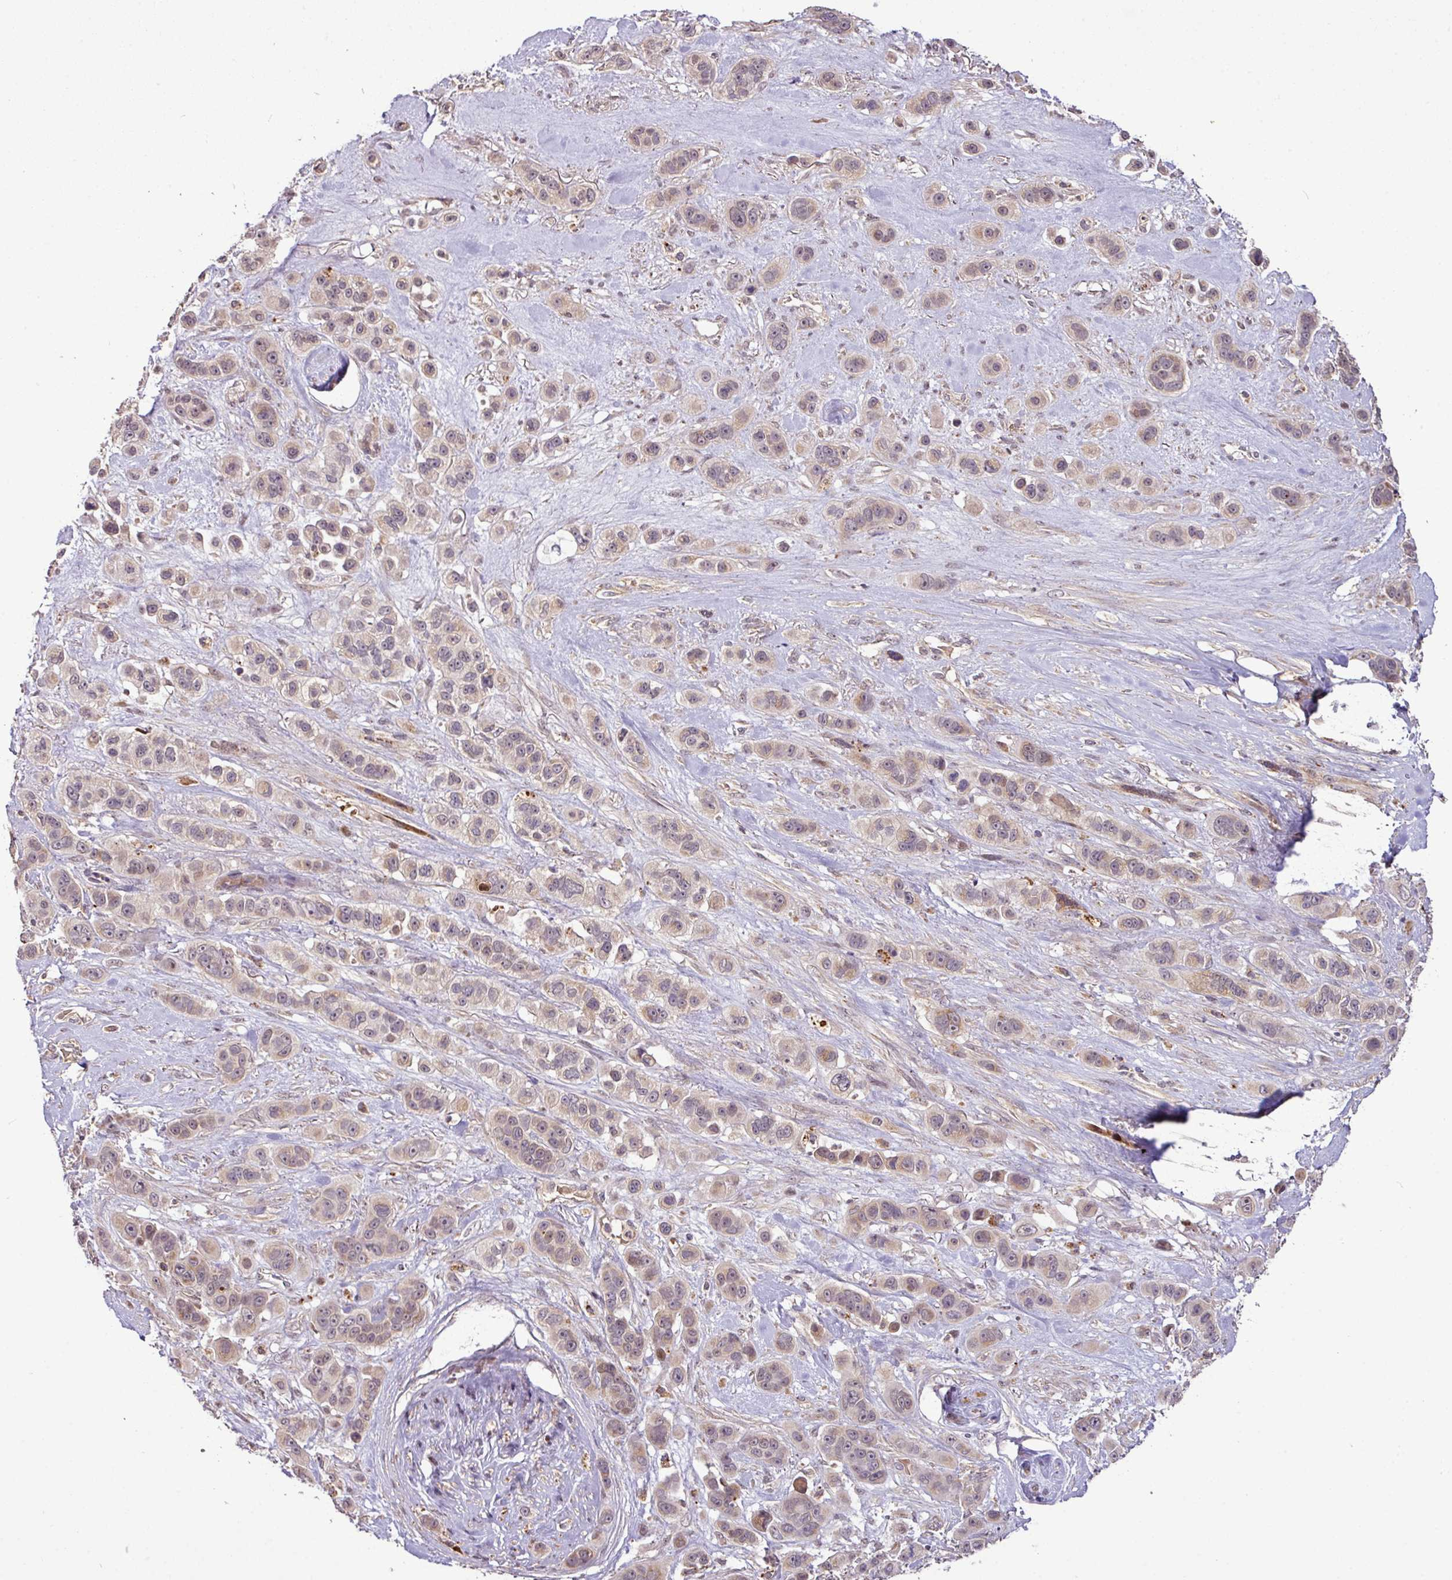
{"staining": {"intensity": "weak", "quantity": "25%-75%", "location": "cytoplasmic/membranous,nuclear"}, "tissue": "skin cancer", "cell_type": "Tumor cells", "image_type": "cancer", "snomed": [{"axis": "morphology", "description": "Squamous cell carcinoma, NOS"}, {"axis": "topography", "description": "Skin"}], "caption": "Approximately 25%-75% of tumor cells in human skin squamous cell carcinoma exhibit weak cytoplasmic/membranous and nuclear protein positivity as visualized by brown immunohistochemical staining.", "gene": "YPEL3", "patient": {"sex": "male", "age": 67}}